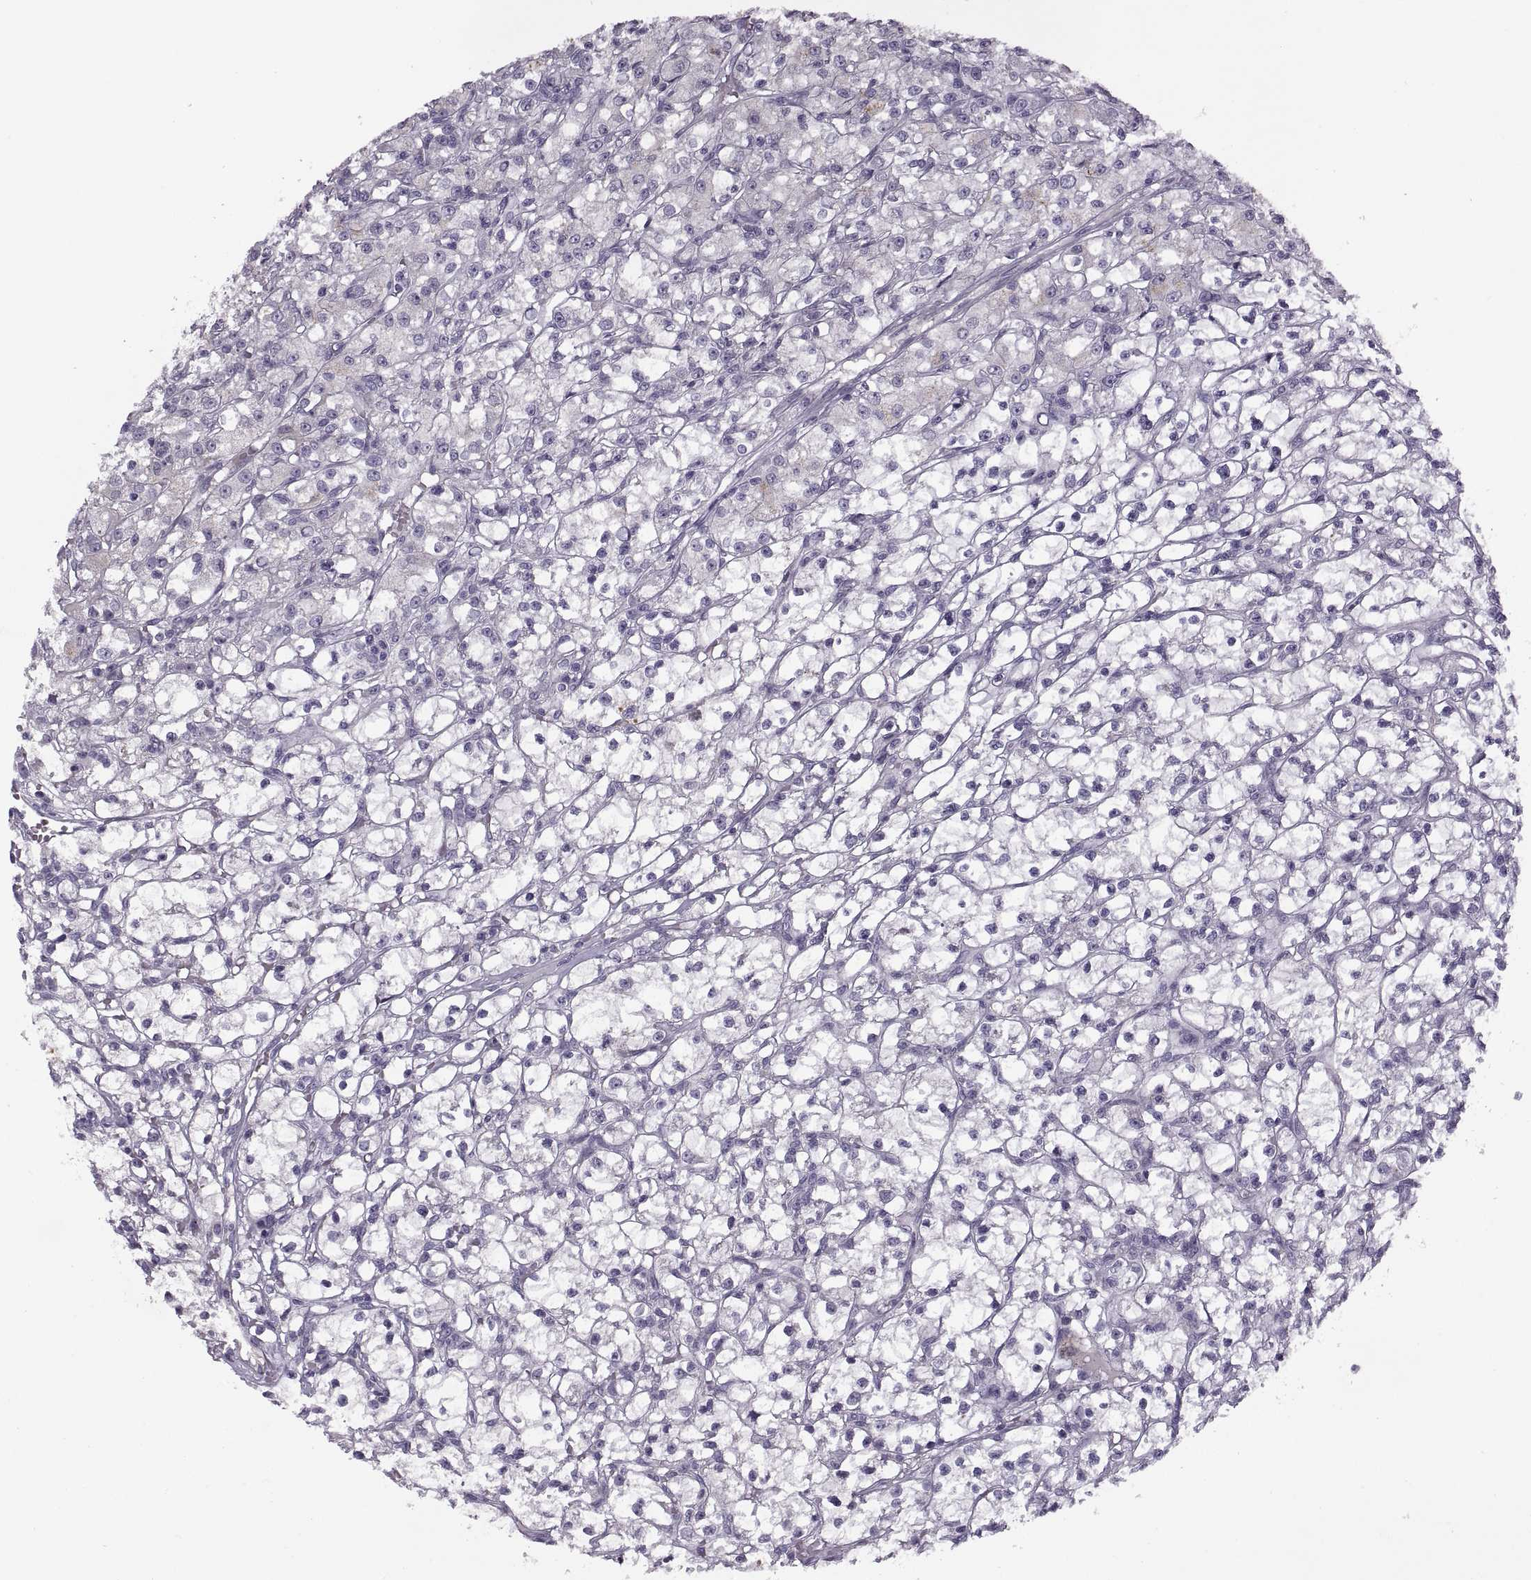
{"staining": {"intensity": "negative", "quantity": "none", "location": "none"}, "tissue": "renal cancer", "cell_type": "Tumor cells", "image_type": "cancer", "snomed": [{"axis": "morphology", "description": "Adenocarcinoma, NOS"}, {"axis": "topography", "description": "Kidney"}], "caption": "Immunohistochemical staining of human renal cancer demonstrates no significant staining in tumor cells.", "gene": "RSPH6A", "patient": {"sex": "female", "age": 59}}